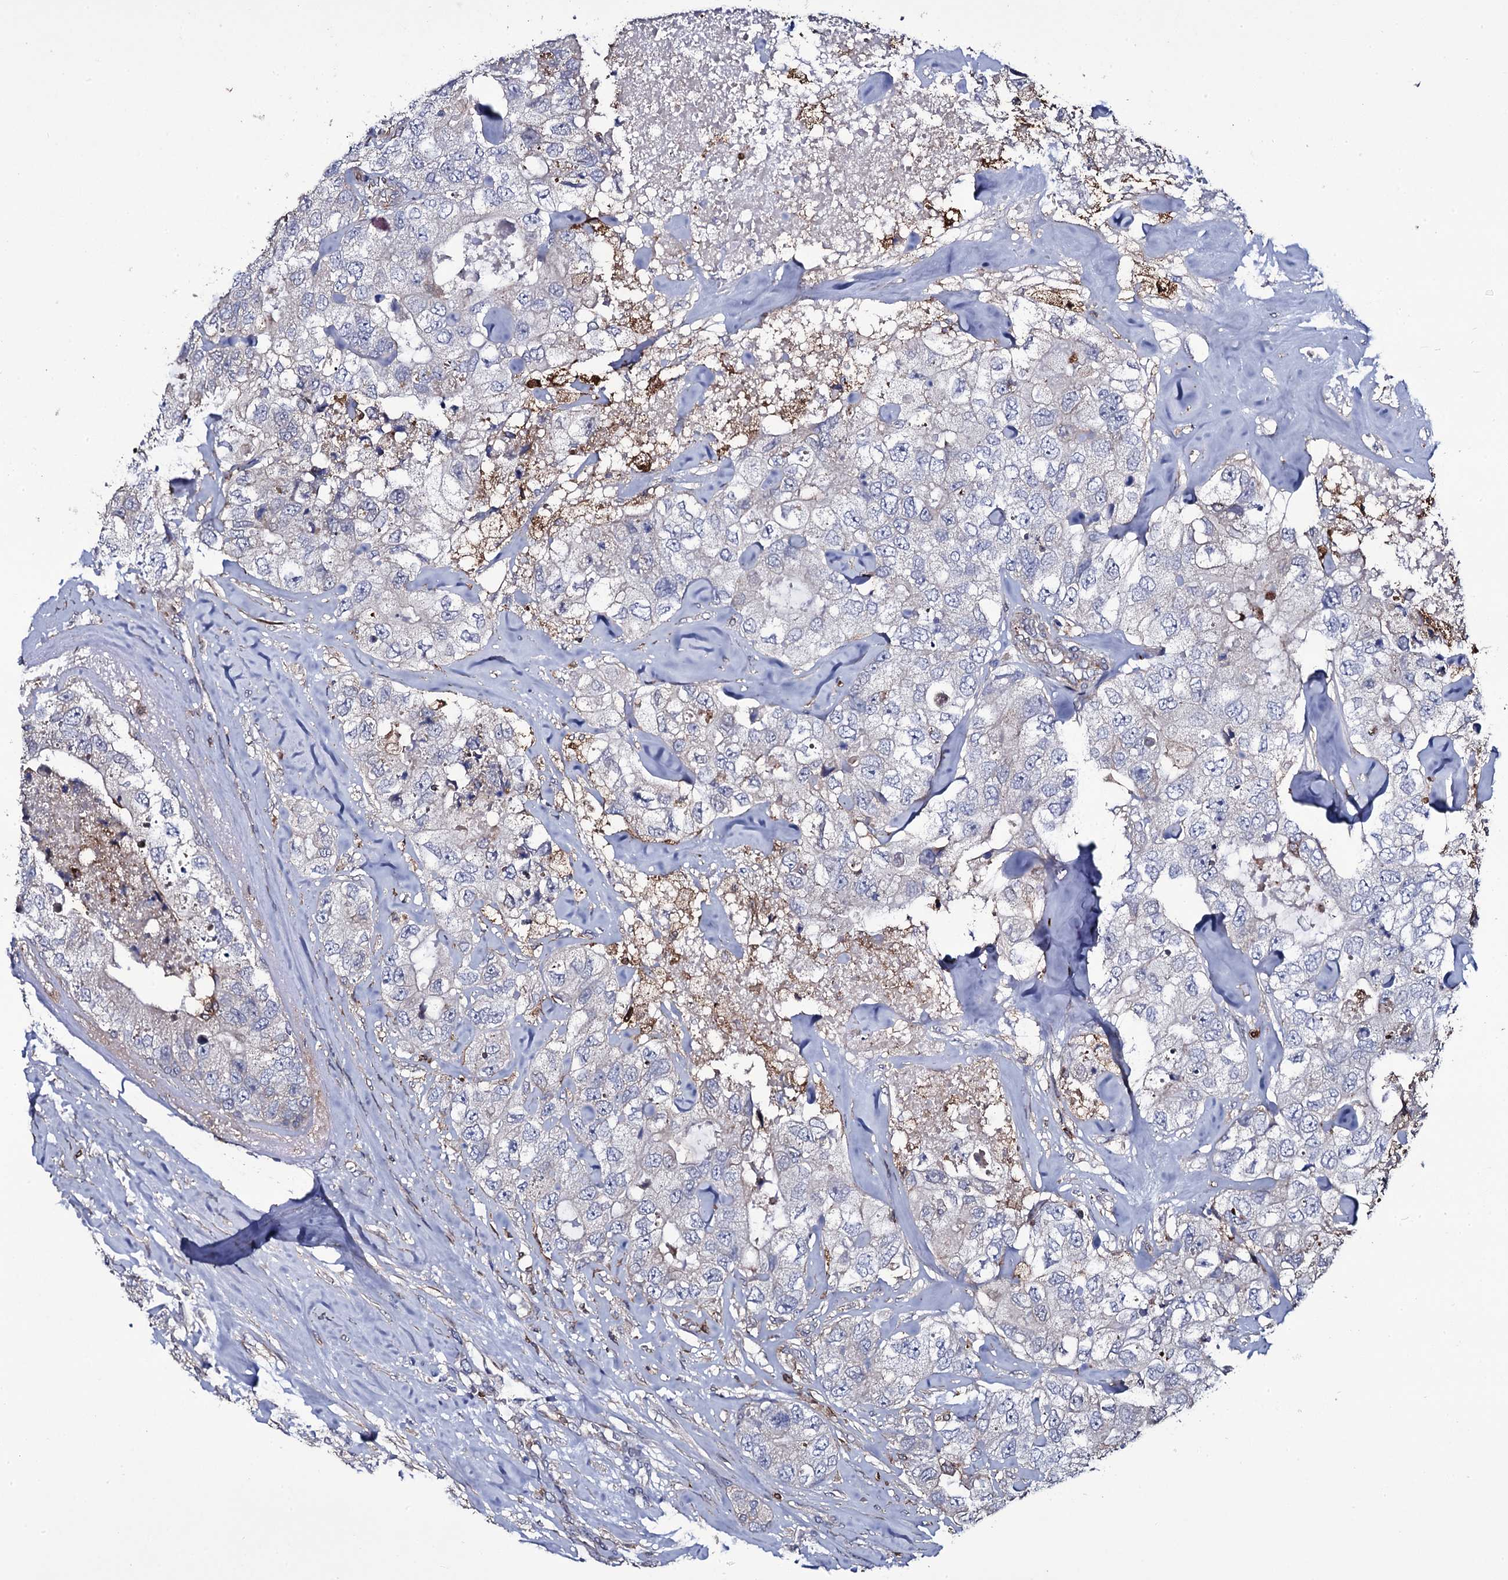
{"staining": {"intensity": "negative", "quantity": "none", "location": "none"}, "tissue": "breast cancer", "cell_type": "Tumor cells", "image_type": "cancer", "snomed": [{"axis": "morphology", "description": "Duct carcinoma"}, {"axis": "topography", "description": "Breast"}], "caption": "Image shows no protein staining in tumor cells of breast infiltrating ductal carcinoma tissue.", "gene": "TTC23", "patient": {"sex": "female", "age": 62}}